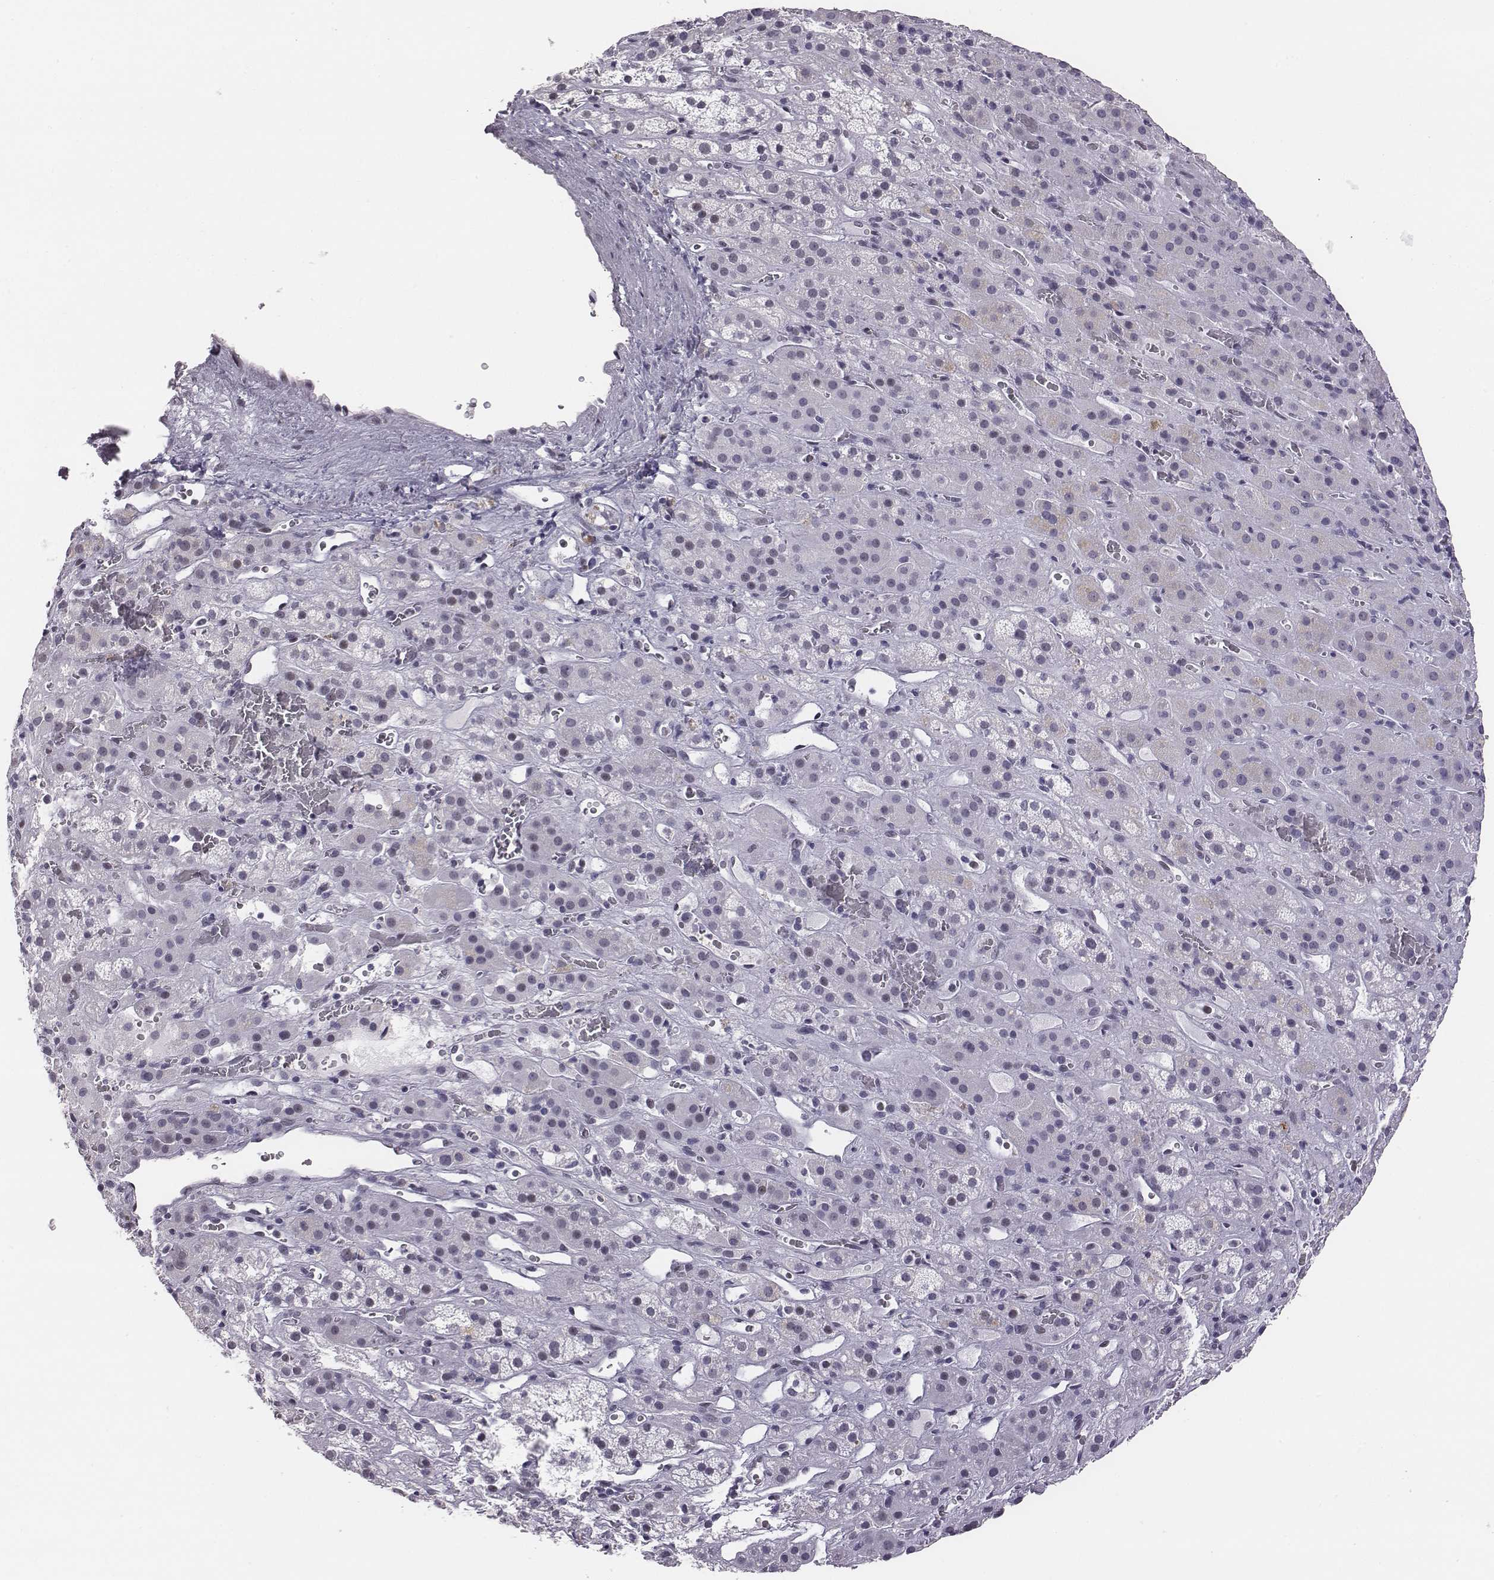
{"staining": {"intensity": "negative", "quantity": "none", "location": "none"}, "tissue": "adrenal gland", "cell_type": "Glandular cells", "image_type": "normal", "snomed": [{"axis": "morphology", "description": "Normal tissue, NOS"}, {"axis": "topography", "description": "Adrenal gland"}], "caption": "DAB (3,3'-diaminobenzidine) immunohistochemical staining of benign human adrenal gland shows no significant positivity in glandular cells.", "gene": "ACOD1", "patient": {"sex": "male", "age": 57}}